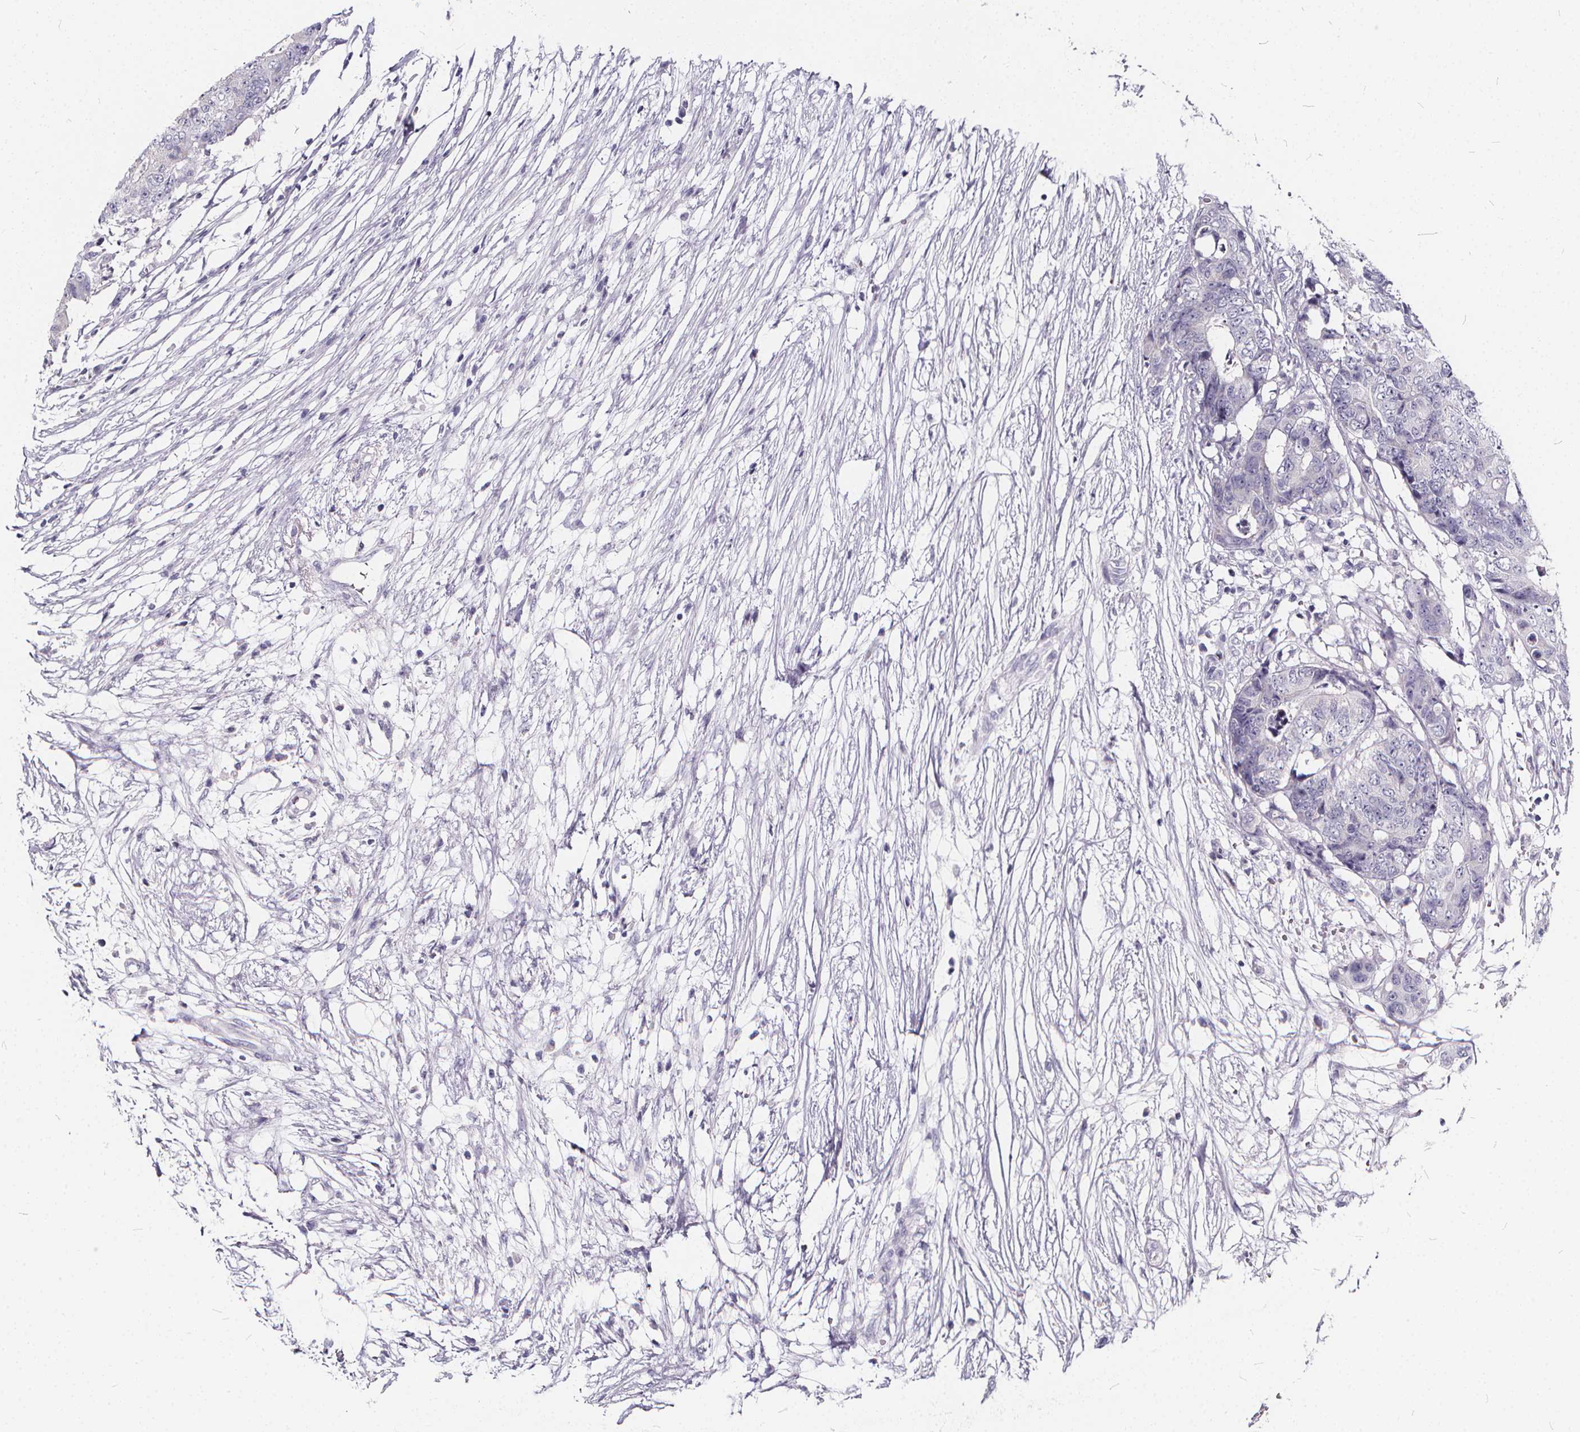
{"staining": {"intensity": "negative", "quantity": "none", "location": "none"}, "tissue": "colorectal cancer", "cell_type": "Tumor cells", "image_type": "cancer", "snomed": [{"axis": "morphology", "description": "Adenocarcinoma, NOS"}, {"axis": "topography", "description": "Colon"}], "caption": "Immunohistochemistry image of colorectal cancer (adenocarcinoma) stained for a protein (brown), which shows no staining in tumor cells. (DAB (3,3'-diaminobenzidine) immunohistochemistry (IHC) visualized using brightfield microscopy, high magnification).", "gene": "SPEF2", "patient": {"sex": "female", "age": 48}}